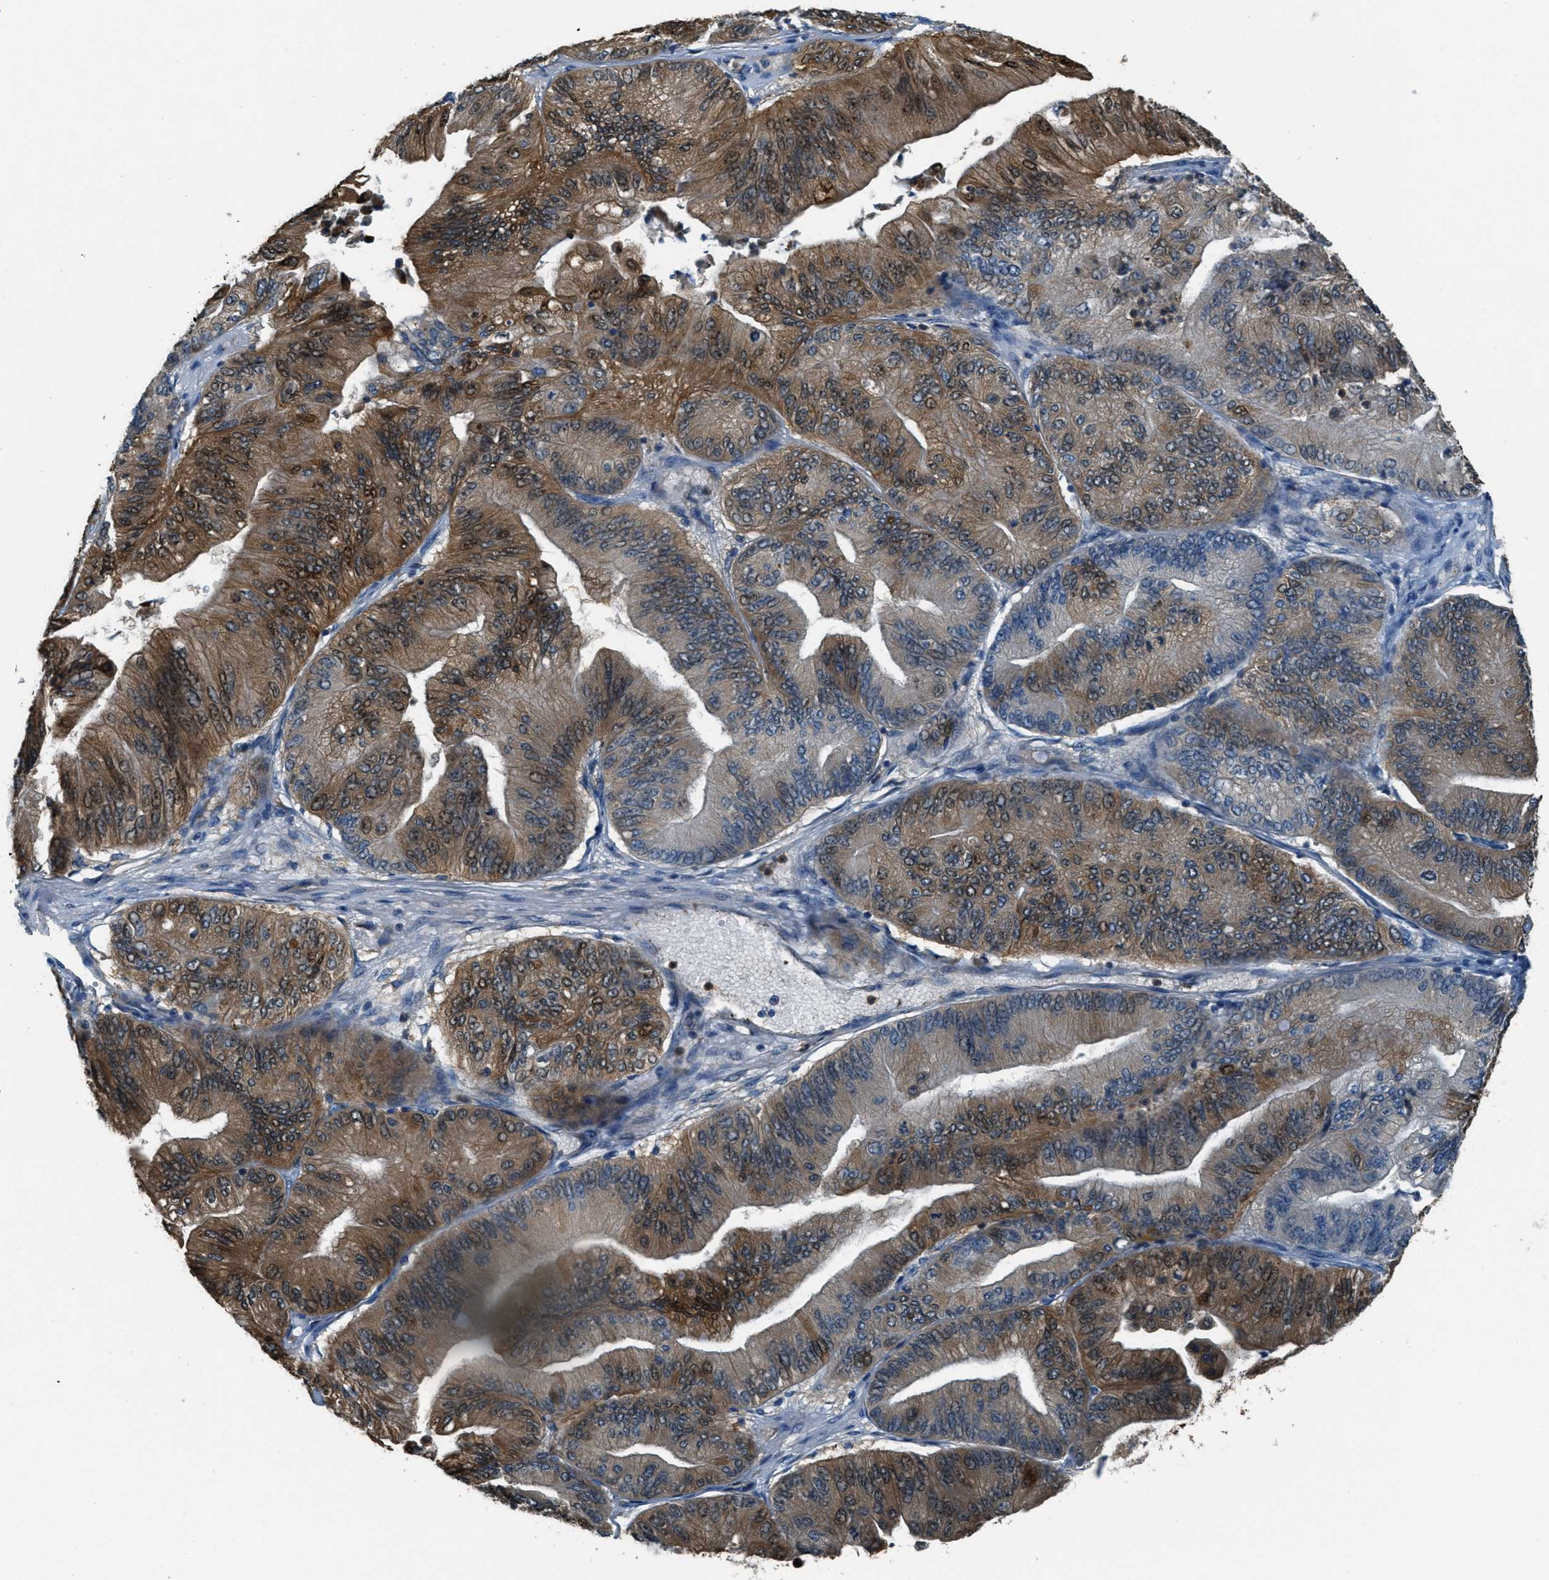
{"staining": {"intensity": "moderate", "quantity": ">75%", "location": "cytoplasmic/membranous,nuclear"}, "tissue": "ovarian cancer", "cell_type": "Tumor cells", "image_type": "cancer", "snomed": [{"axis": "morphology", "description": "Cystadenocarcinoma, mucinous, NOS"}, {"axis": "topography", "description": "Ovary"}], "caption": "Immunohistochemical staining of human ovarian mucinous cystadenocarcinoma displays medium levels of moderate cytoplasmic/membranous and nuclear protein expression in approximately >75% of tumor cells.", "gene": "GIMAP8", "patient": {"sex": "female", "age": 61}}